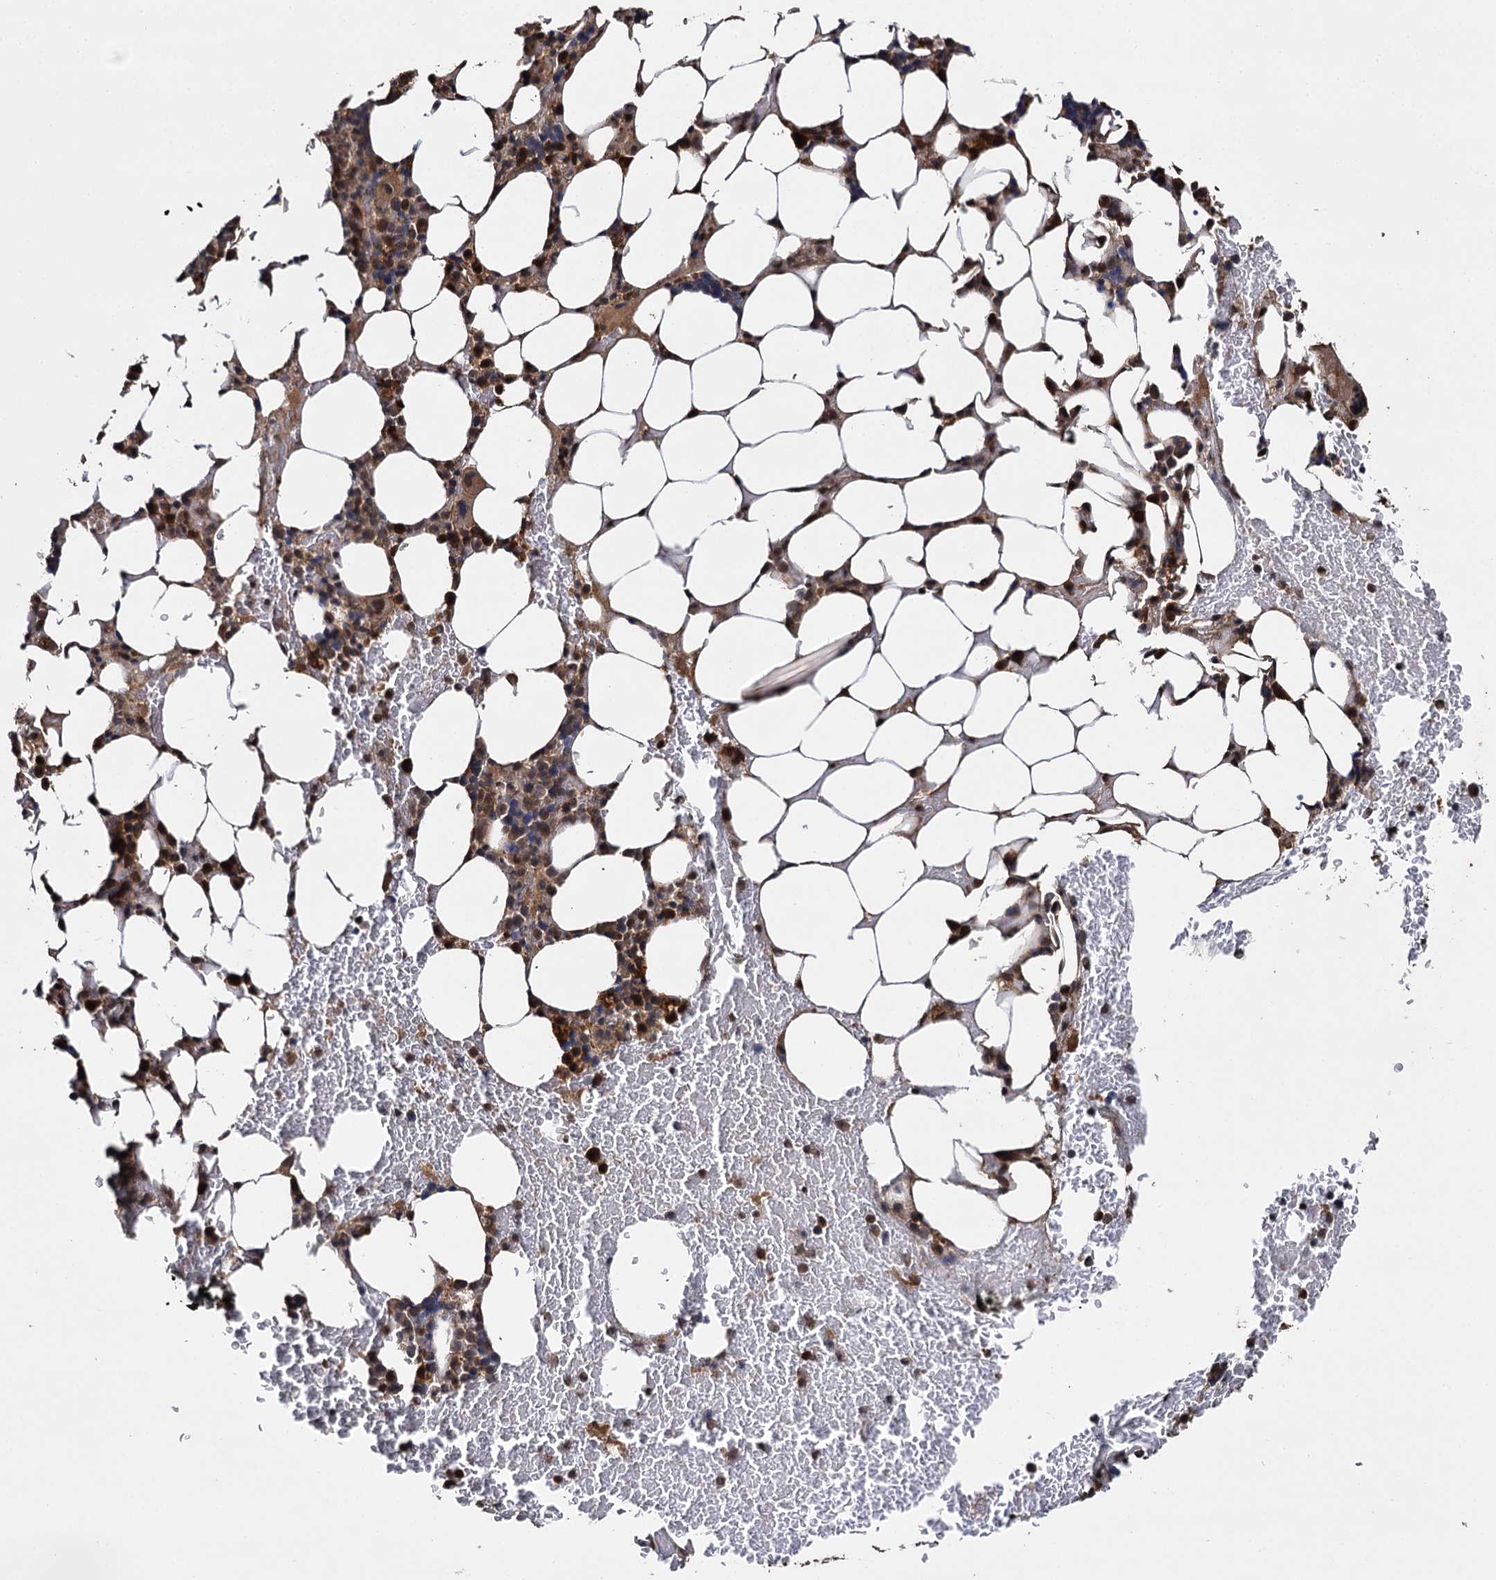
{"staining": {"intensity": "moderate", "quantity": "25%-75%", "location": "cytoplasmic/membranous,nuclear"}, "tissue": "bone marrow", "cell_type": "Hematopoietic cells", "image_type": "normal", "snomed": [{"axis": "morphology", "description": "Normal tissue, NOS"}, {"axis": "topography", "description": "Bone marrow"}], "caption": "IHC photomicrograph of normal bone marrow stained for a protein (brown), which exhibits medium levels of moderate cytoplasmic/membranous,nuclear positivity in about 25%-75% of hematopoietic cells.", "gene": "SLC46A3", "patient": {"sex": "male", "age": 78}}